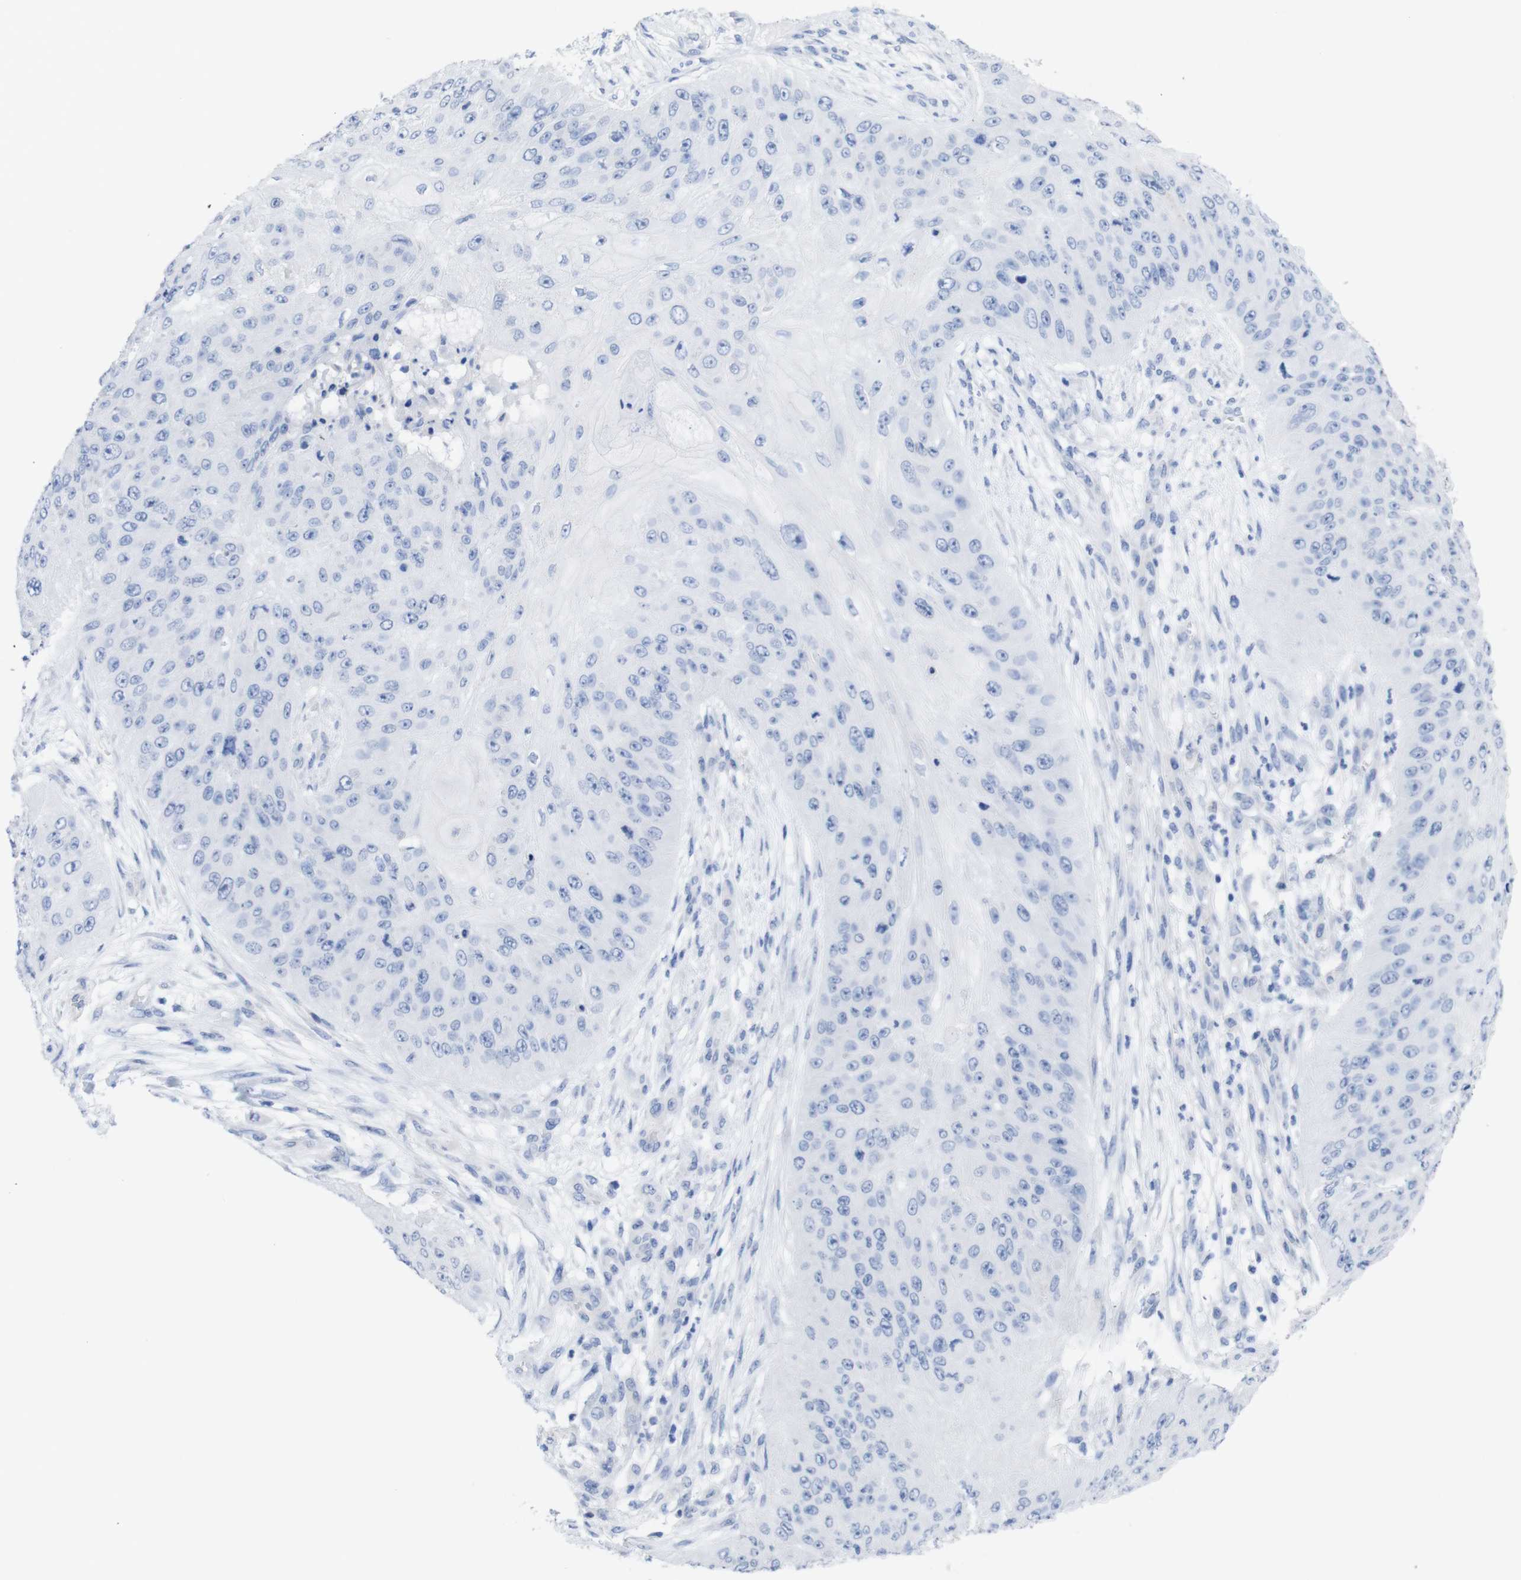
{"staining": {"intensity": "negative", "quantity": "none", "location": "none"}, "tissue": "skin cancer", "cell_type": "Tumor cells", "image_type": "cancer", "snomed": [{"axis": "morphology", "description": "Squamous cell carcinoma, NOS"}, {"axis": "topography", "description": "Skin"}], "caption": "Squamous cell carcinoma (skin) stained for a protein using immunohistochemistry reveals no staining tumor cells.", "gene": "PNMA1", "patient": {"sex": "female", "age": 80}}